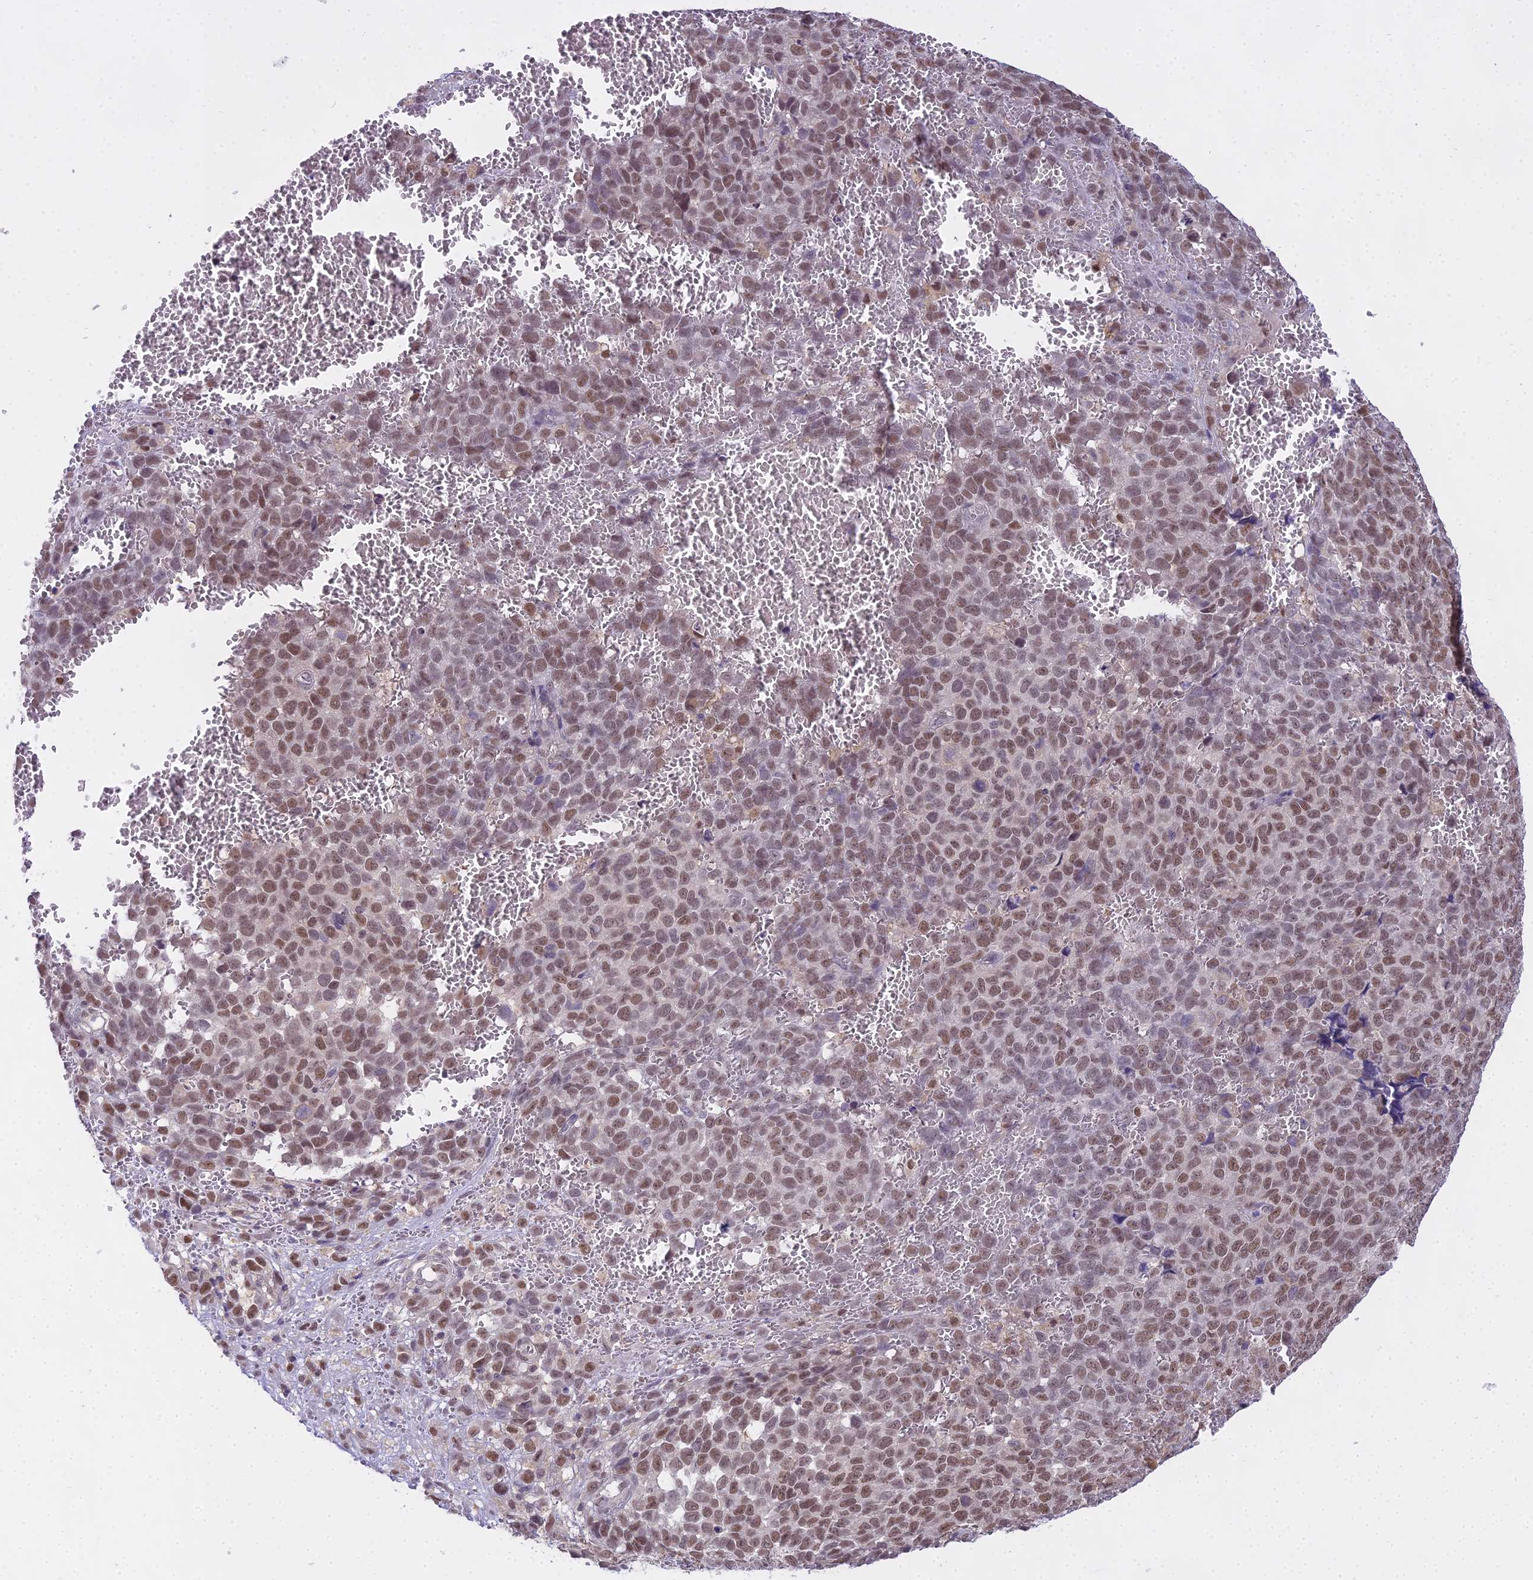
{"staining": {"intensity": "moderate", "quantity": ">75%", "location": "nuclear"}, "tissue": "melanoma", "cell_type": "Tumor cells", "image_type": "cancer", "snomed": [{"axis": "morphology", "description": "Malignant melanoma, NOS"}, {"axis": "topography", "description": "Nose, NOS"}], "caption": "An immunohistochemistry photomicrograph of neoplastic tissue is shown. Protein staining in brown highlights moderate nuclear positivity in melanoma within tumor cells. (Brightfield microscopy of DAB IHC at high magnification).", "gene": "MAT2A", "patient": {"sex": "female", "age": 48}}